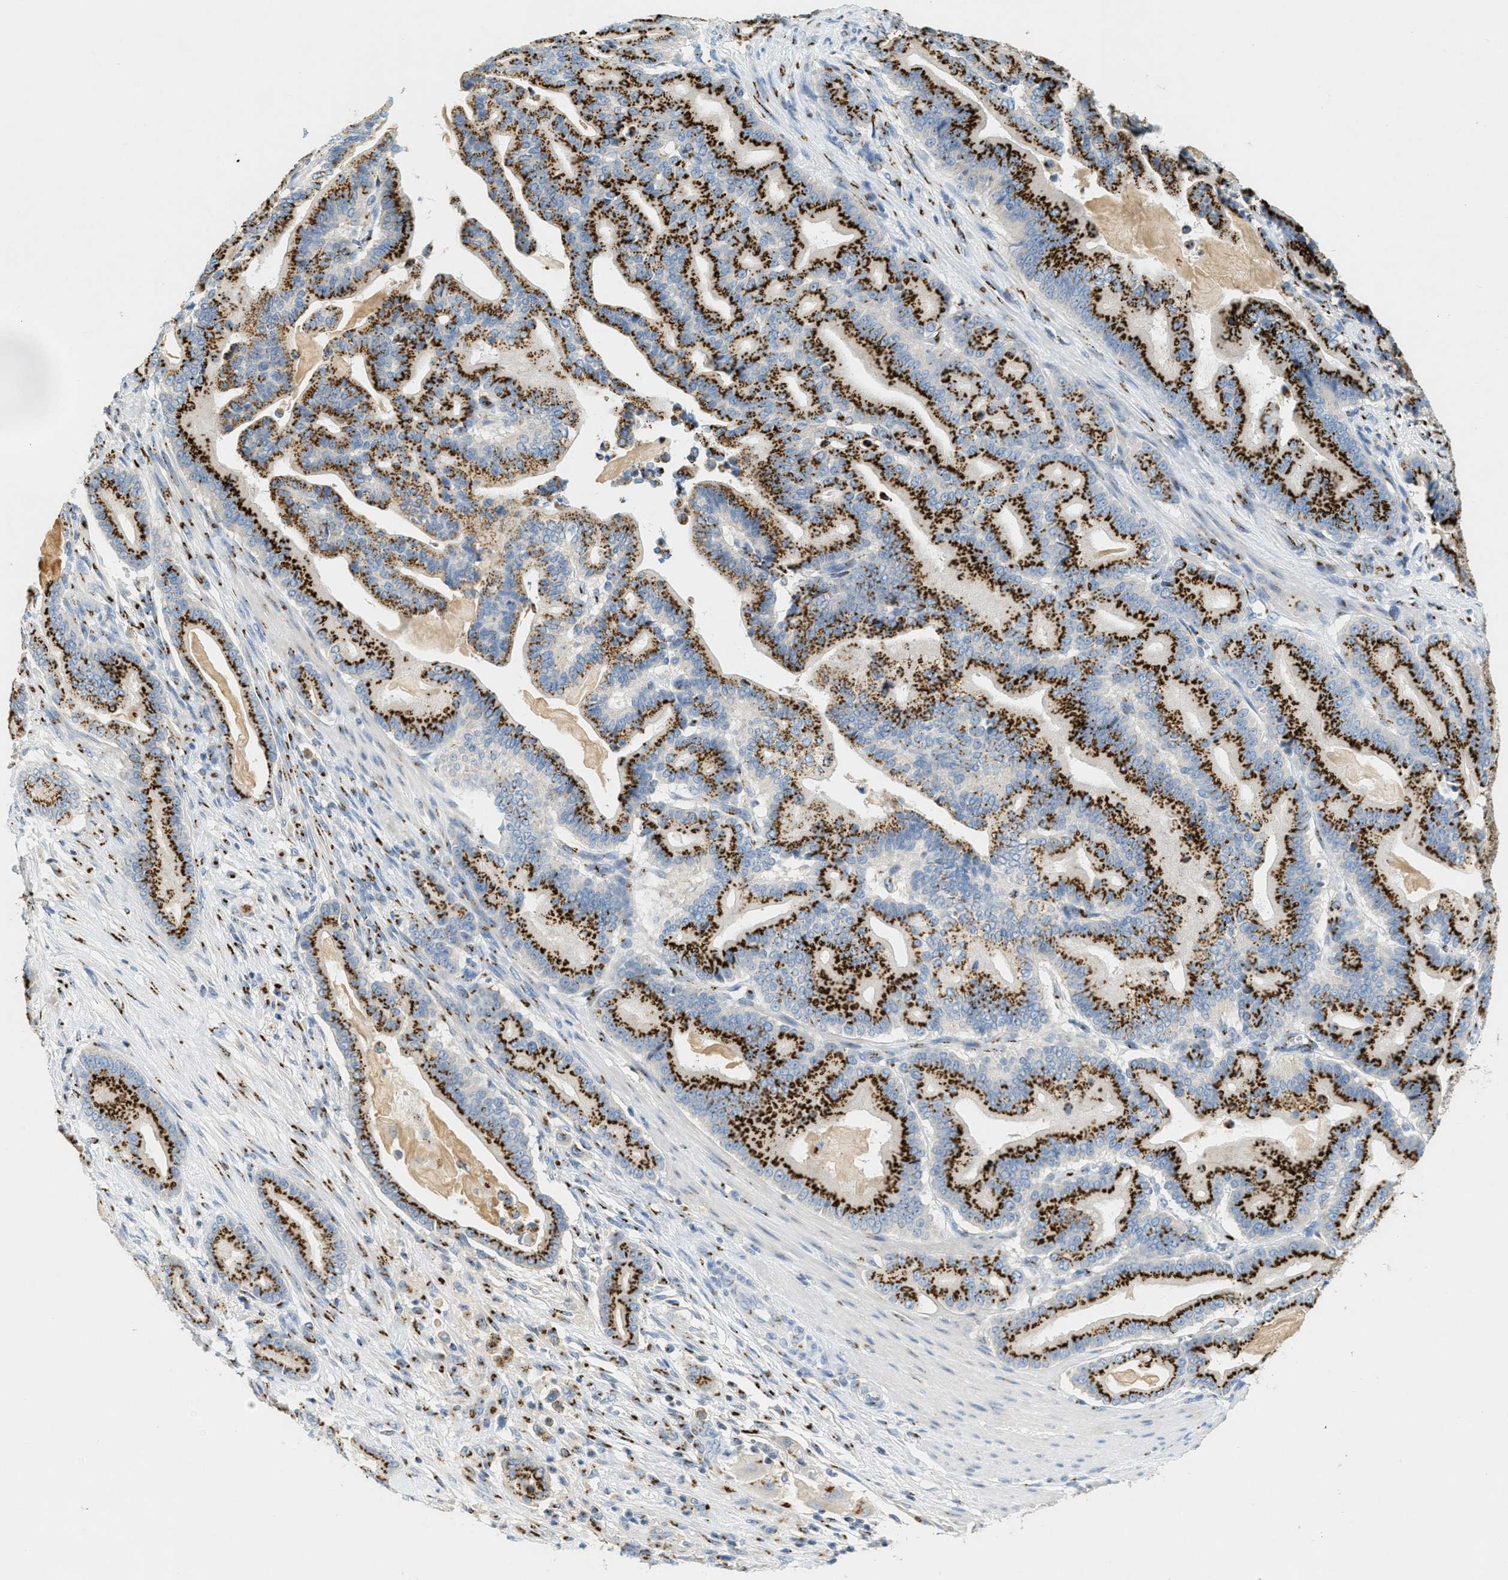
{"staining": {"intensity": "strong", "quantity": ">75%", "location": "cytoplasmic/membranous"}, "tissue": "pancreatic cancer", "cell_type": "Tumor cells", "image_type": "cancer", "snomed": [{"axis": "morphology", "description": "Normal tissue, NOS"}, {"axis": "morphology", "description": "Adenocarcinoma, NOS"}, {"axis": "topography", "description": "Pancreas"}], "caption": "Immunohistochemical staining of adenocarcinoma (pancreatic) displays high levels of strong cytoplasmic/membranous protein expression in approximately >75% of tumor cells.", "gene": "ENTPD4", "patient": {"sex": "male", "age": 63}}